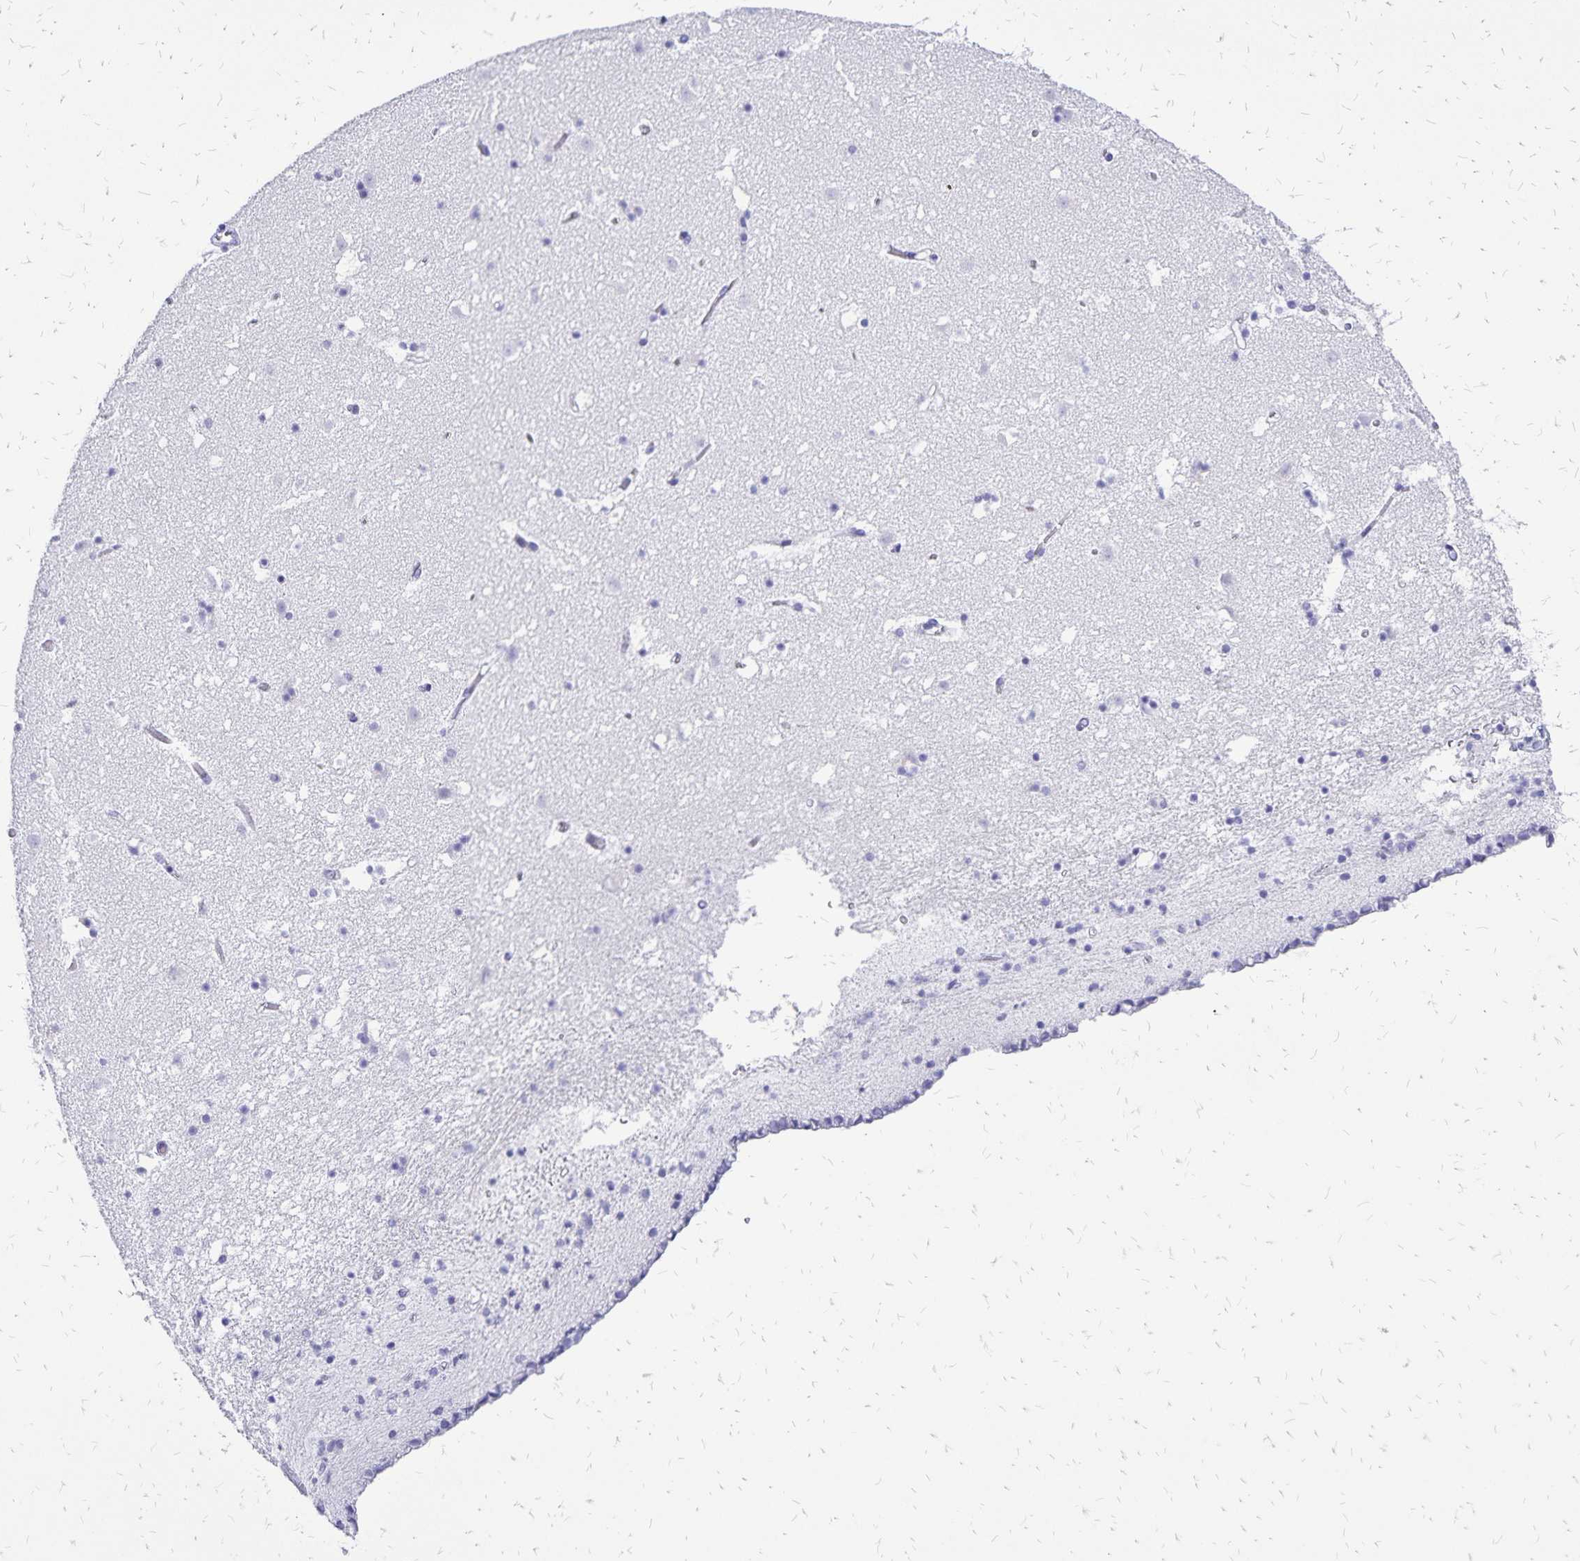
{"staining": {"intensity": "negative", "quantity": "none", "location": "none"}, "tissue": "caudate", "cell_type": "Glial cells", "image_type": "normal", "snomed": [{"axis": "morphology", "description": "Normal tissue, NOS"}, {"axis": "topography", "description": "Lateral ventricle wall"}], "caption": "This is an immunohistochemistry (IHC) histopathology image of unremarkable caudate. There is no expression in glial cells.", "gene": "HMGB3", "patient": {"sex": "female", "age": 42}}